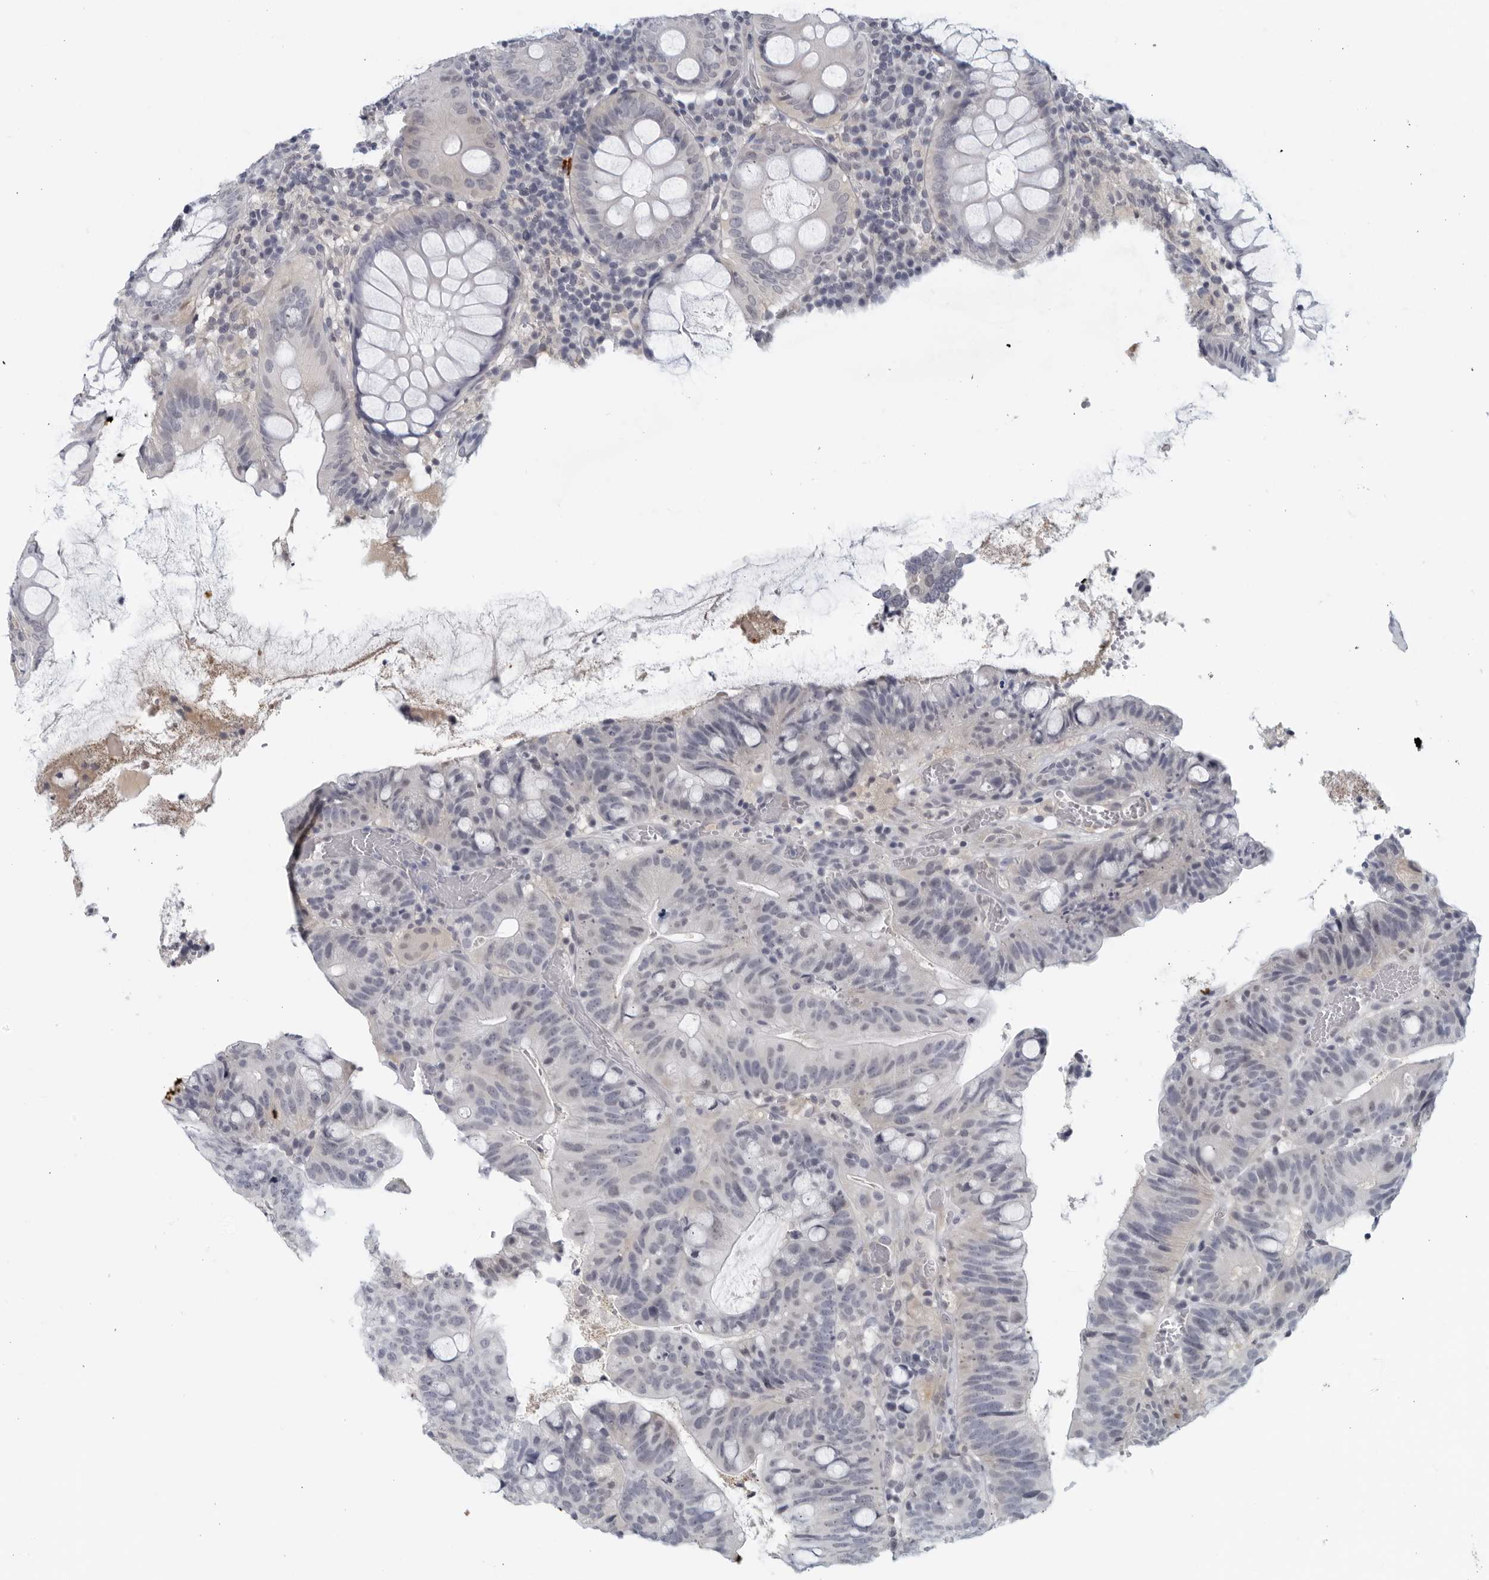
{"staining": {"intensity": "negative", "quantity": "none", "location": "none"}, "tissue": "colorectal cancer", "cell_type": "Tumor cells", "image_type": "cancer", "snomed": [{"axis": "morphology", "description": "Adenocarcinoma, NOS"}, {"axis": "topography", "description": "Colon"}], "caption": "Tumor cells show no significant staining in colorectal cancer (adenocarcinoma).", "gene": "MATN1", "patient": {"sex": "female", "age": 66}}